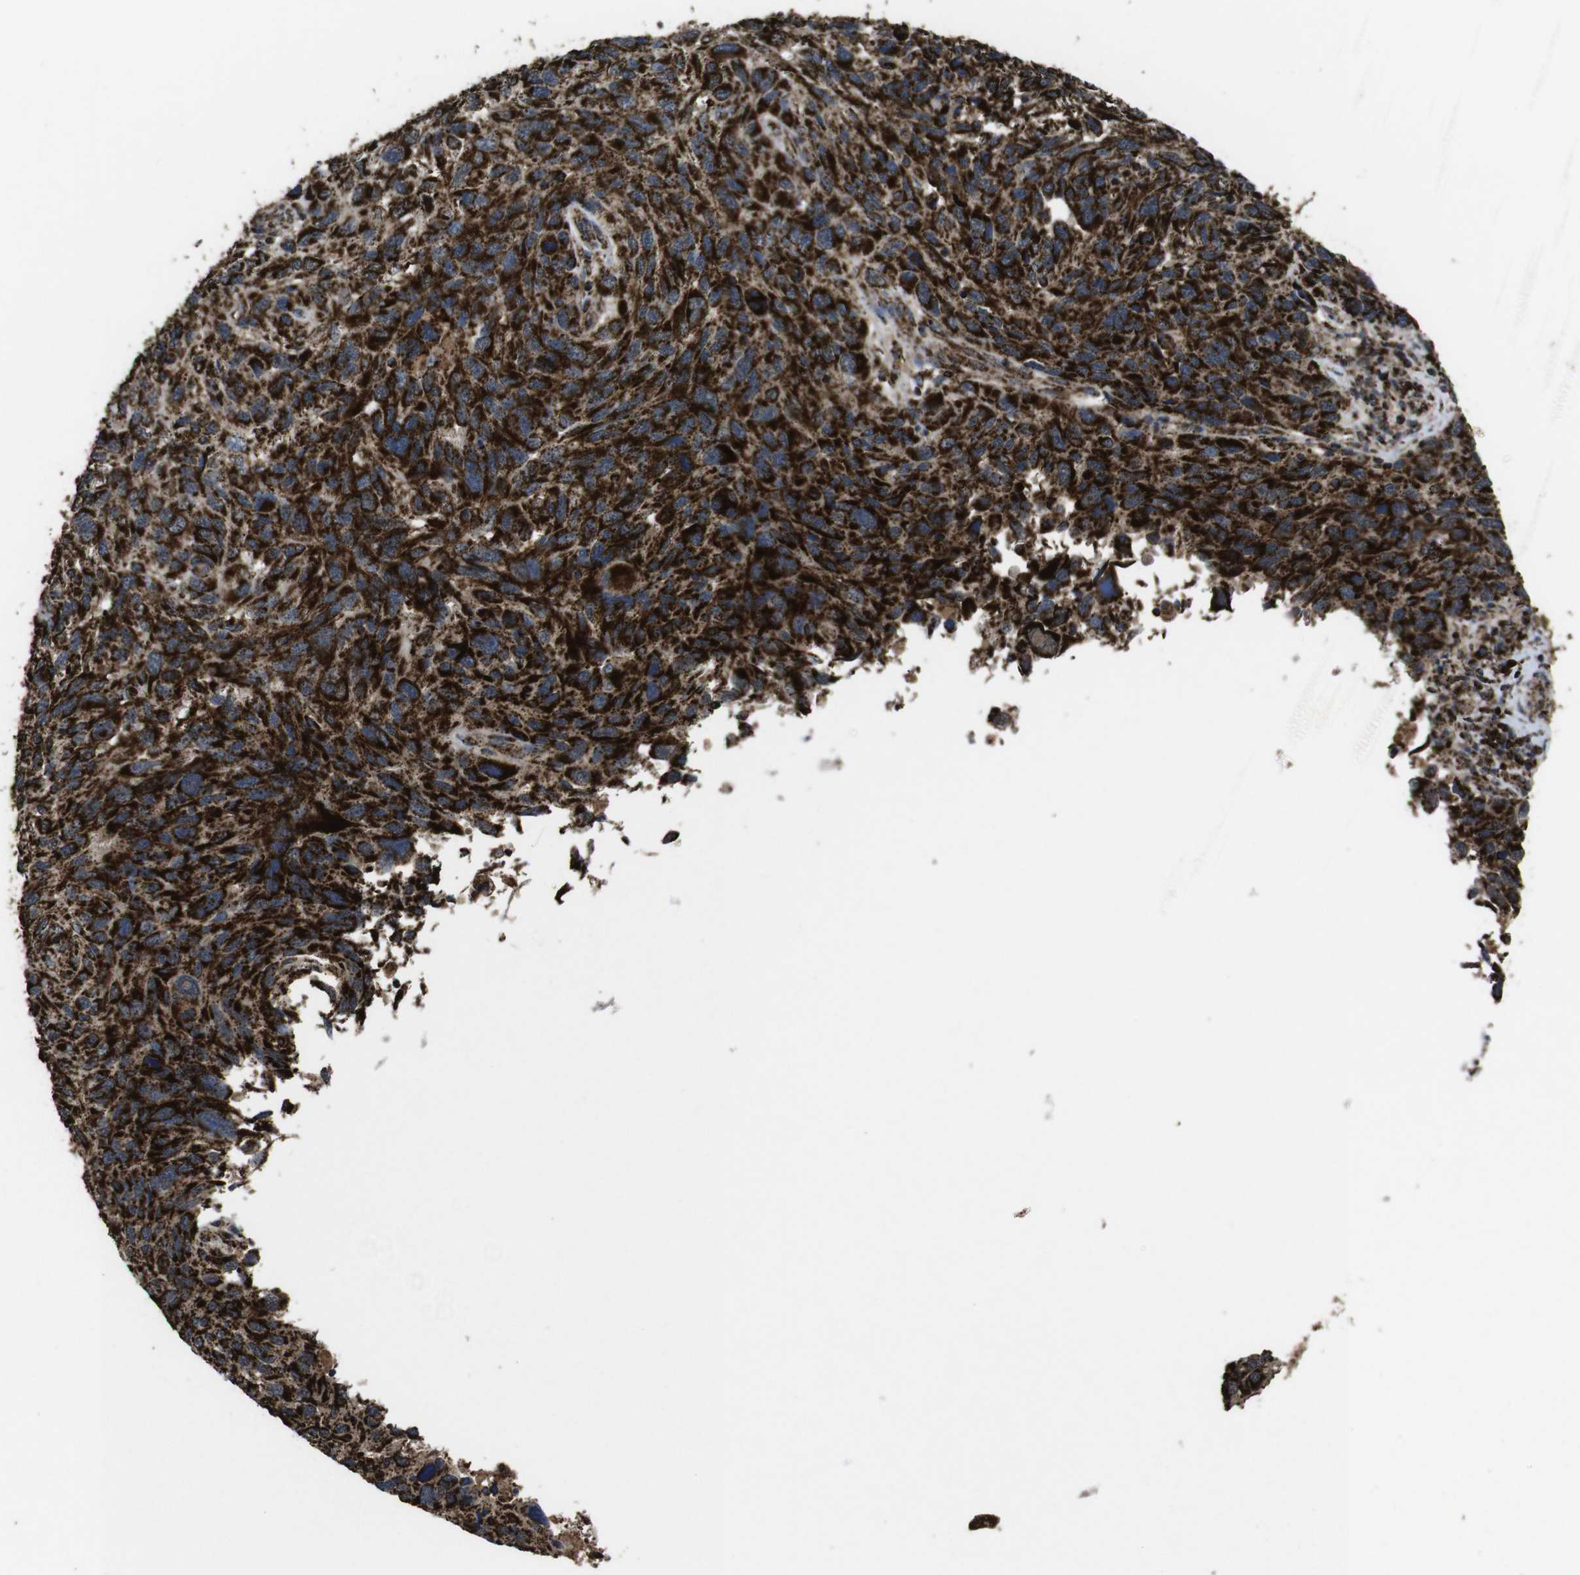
{"staining": {"intensity": "strong", "quantity": ">75%", "location": "cytoplasmic/membranous"}, "tissue": "melanoma", "cell_type": "Tumor cells", "image_type": "cancer", "snomed": [{"axis": "morphology", "description": "Malignant melanoma, NOS"}, {"axis": "topography", "description": "Skin"}], "caption": "Malignant melanoma tissue exhibits strong cytoplasmic/membranous staining in about >75% of tumor cells, visualized by immunohistochemistry.", "gene": "ATP5F1A", "patient": {"sex": "male", "age": 53}}